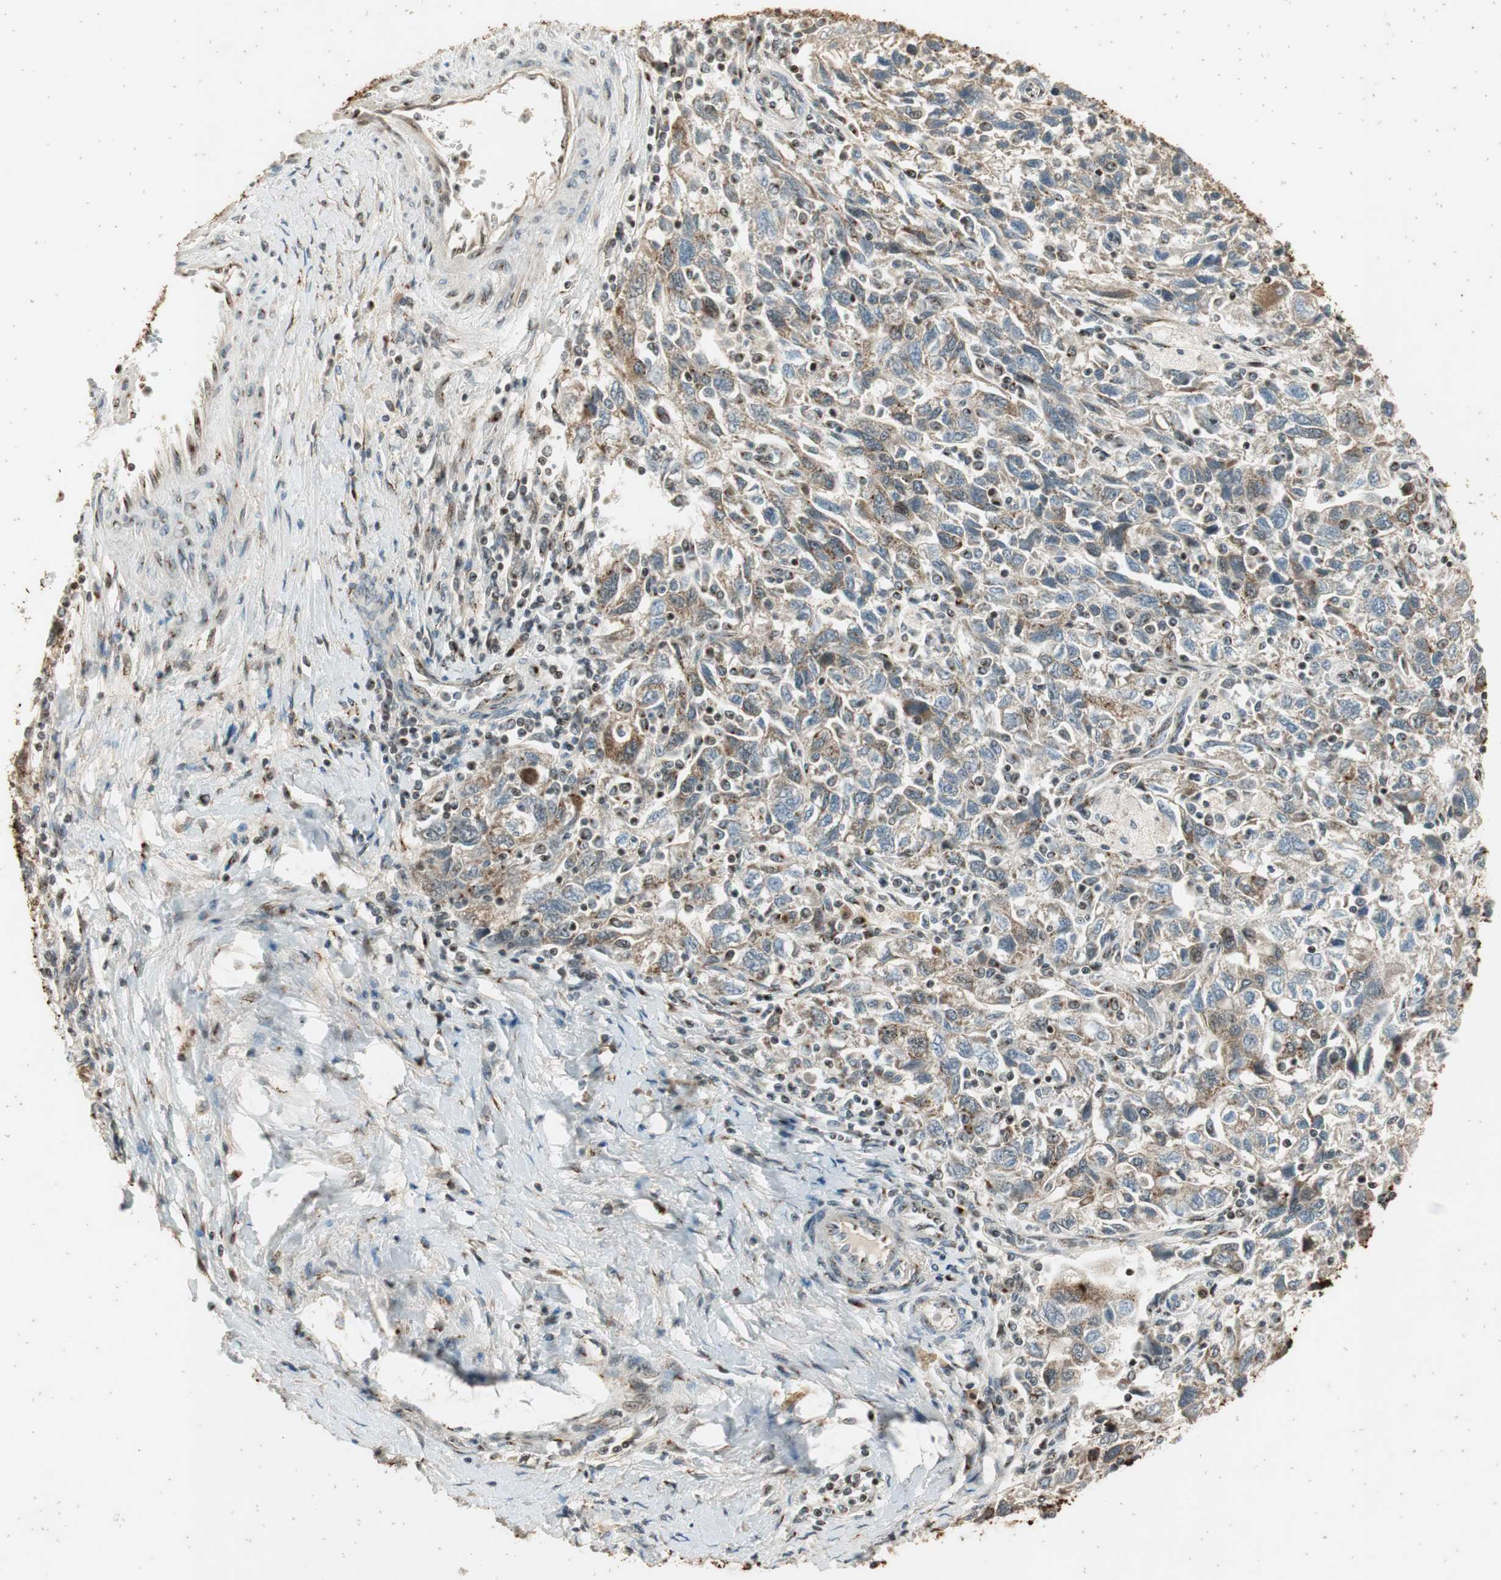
{"staining": {"intensity": "weak", "quantity": ">75%", "location": "cytoplasmic/membranous"}, "tissue": "ovarian cancer", "cell_type": "Tumor cells", "image_type": "cancer", "snomed": [{"axis": "morphology", "description": "Carcinoma, NOS"}, {"axis": "morphology", "description": "Cystadenocarcinoma, serous, NOS"}, {"axis": "topography", "description": "Ovary"}], "caption": "There is low levels of weak cytoplasmic/membranous positivity in tumor cells of ovarian cancer, as demonstrated by immunohistochemical staining (brown color).", "gene": "NEO1", "patient": {"sex": "female", "age": 69}}